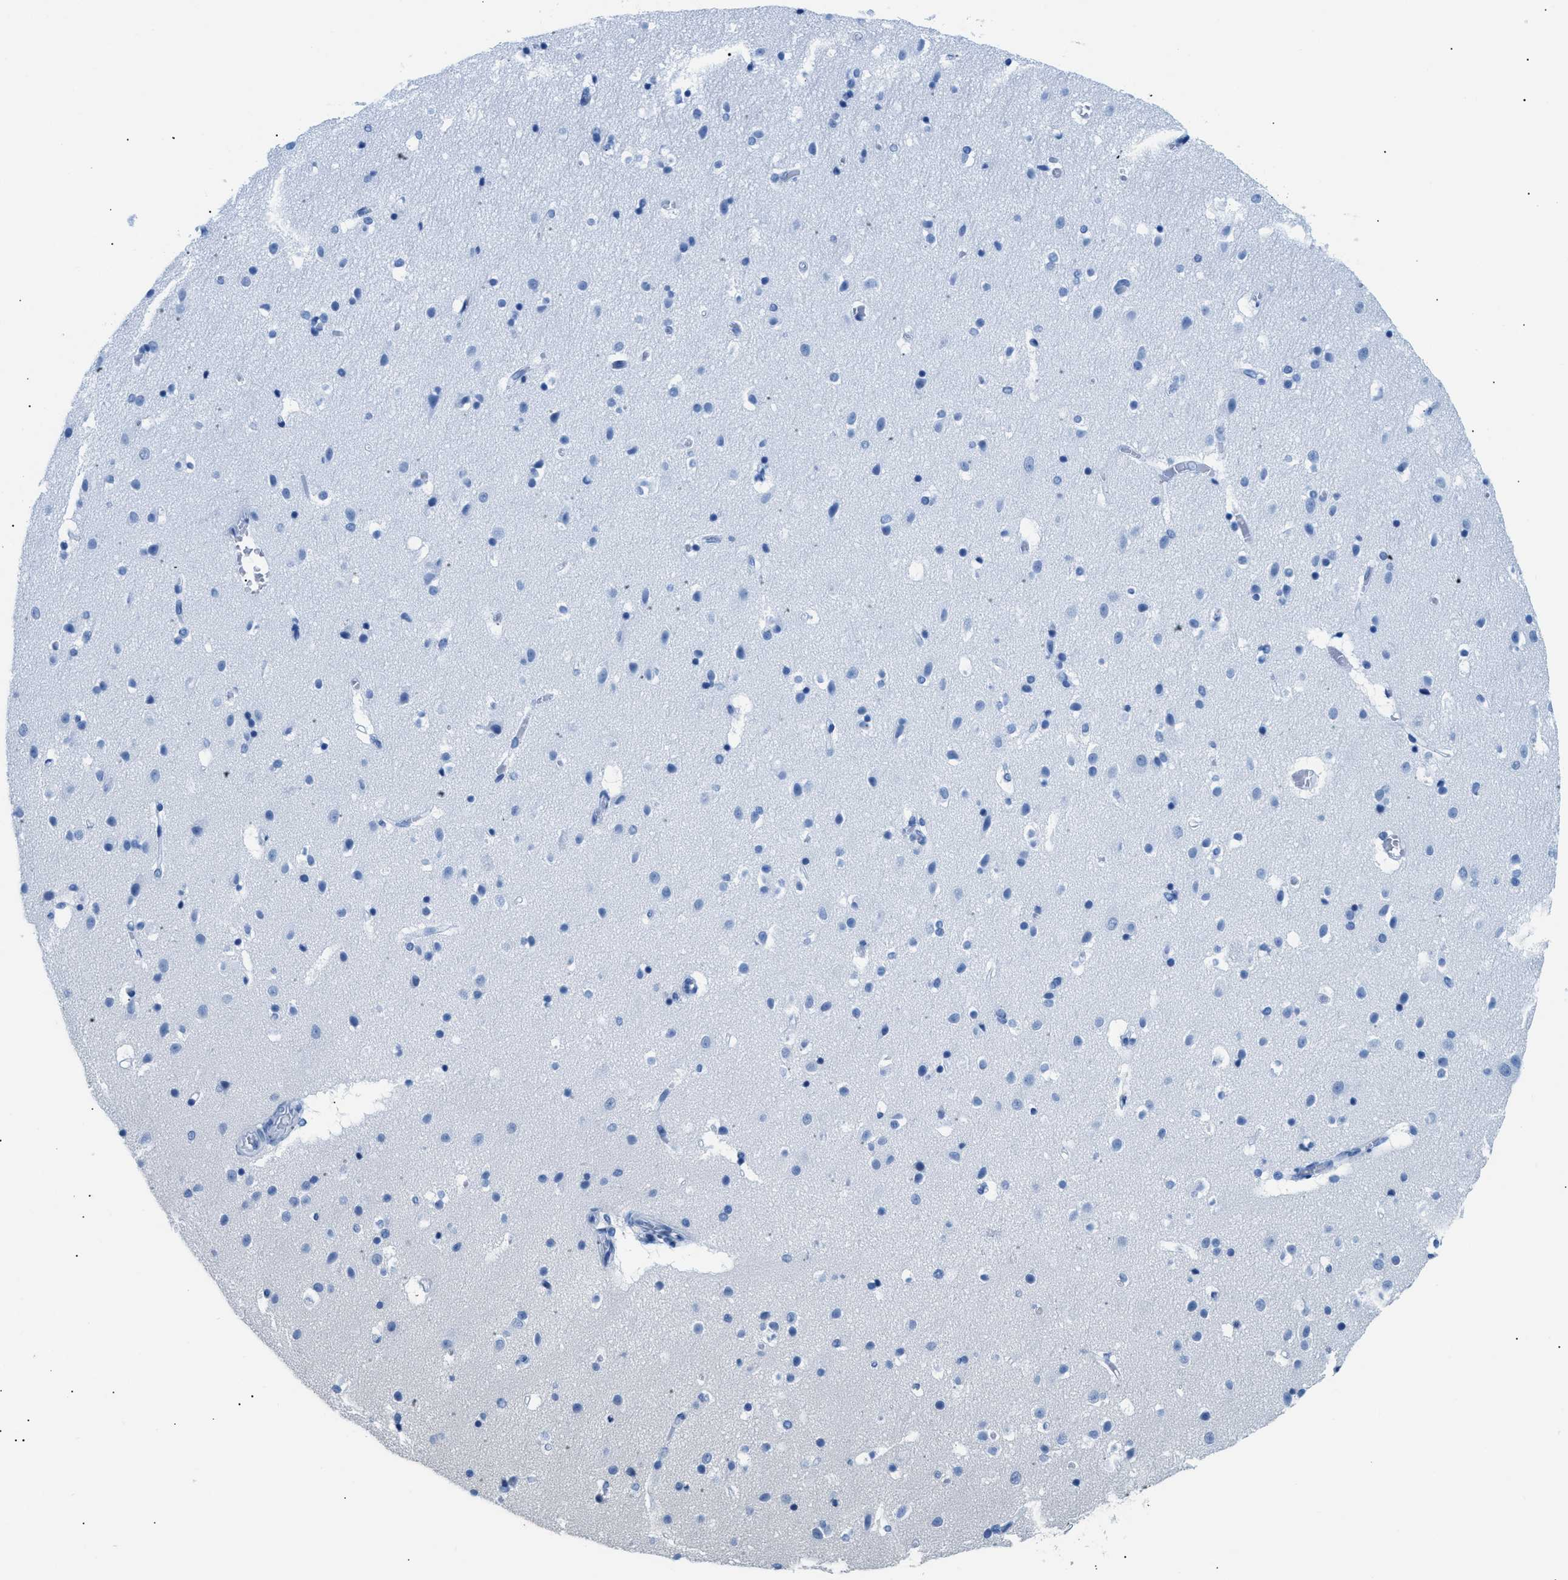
{"staining": {"intensity": "negative", "quantity": "none", "location": "none"}, "tissue": "hippocampus", "cell_type": "Glial cells", "image_type": "normal", "snomed": [{"axis": "morphology", "description": "Normal tissue, NOS"}, {"axis": "topography", "description": "Hippocampus"}], "caption": "Immunohistochemical staining of unremarkable human hippocampus shows no significant expression in glial cells.", "gene": "FDCSP", "patient": {"sex": "male", "age": 45}}